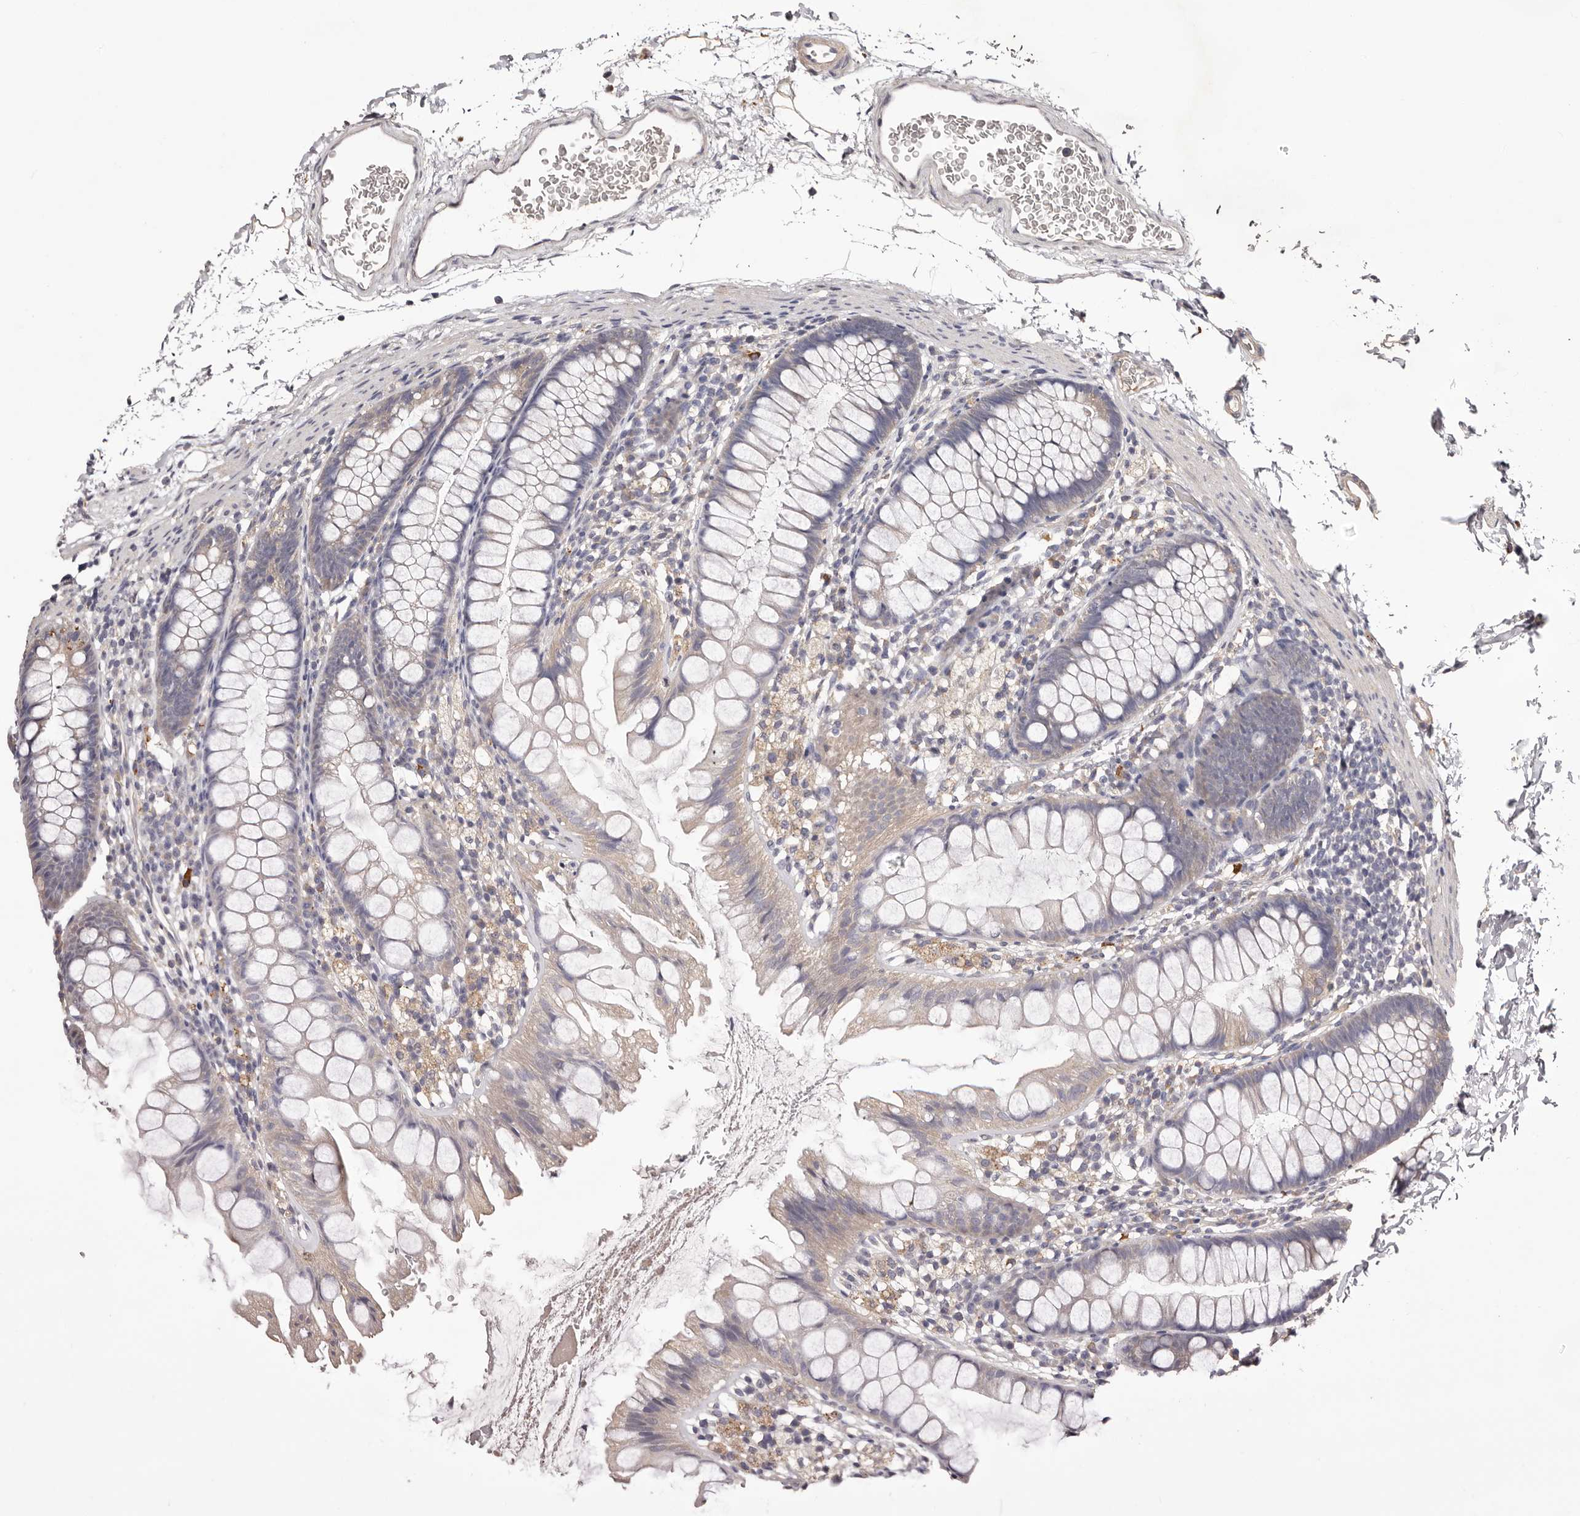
{"staining": {"intensity": "weak", "quantity": "<25%", "location": "cytoplasmic/membranous"}, "tissue": "colon", "cell_type": "Endothelial cells", "image_type": "normal", "snomed": [{"axis": "morphology", "description": "Normal tissue, NOS"}, {"axis": "topography", "description": "Colon"}], "caption": "High magnification brightfield microscopy of benign colon stained with DAB (brown) and counterstained with hematoxylin (blue): endothelial cells show no significant staining. Nuclei are stained in blue.", "gene": "ETNK1", "patient": {"sex": "female", "age": 62}}